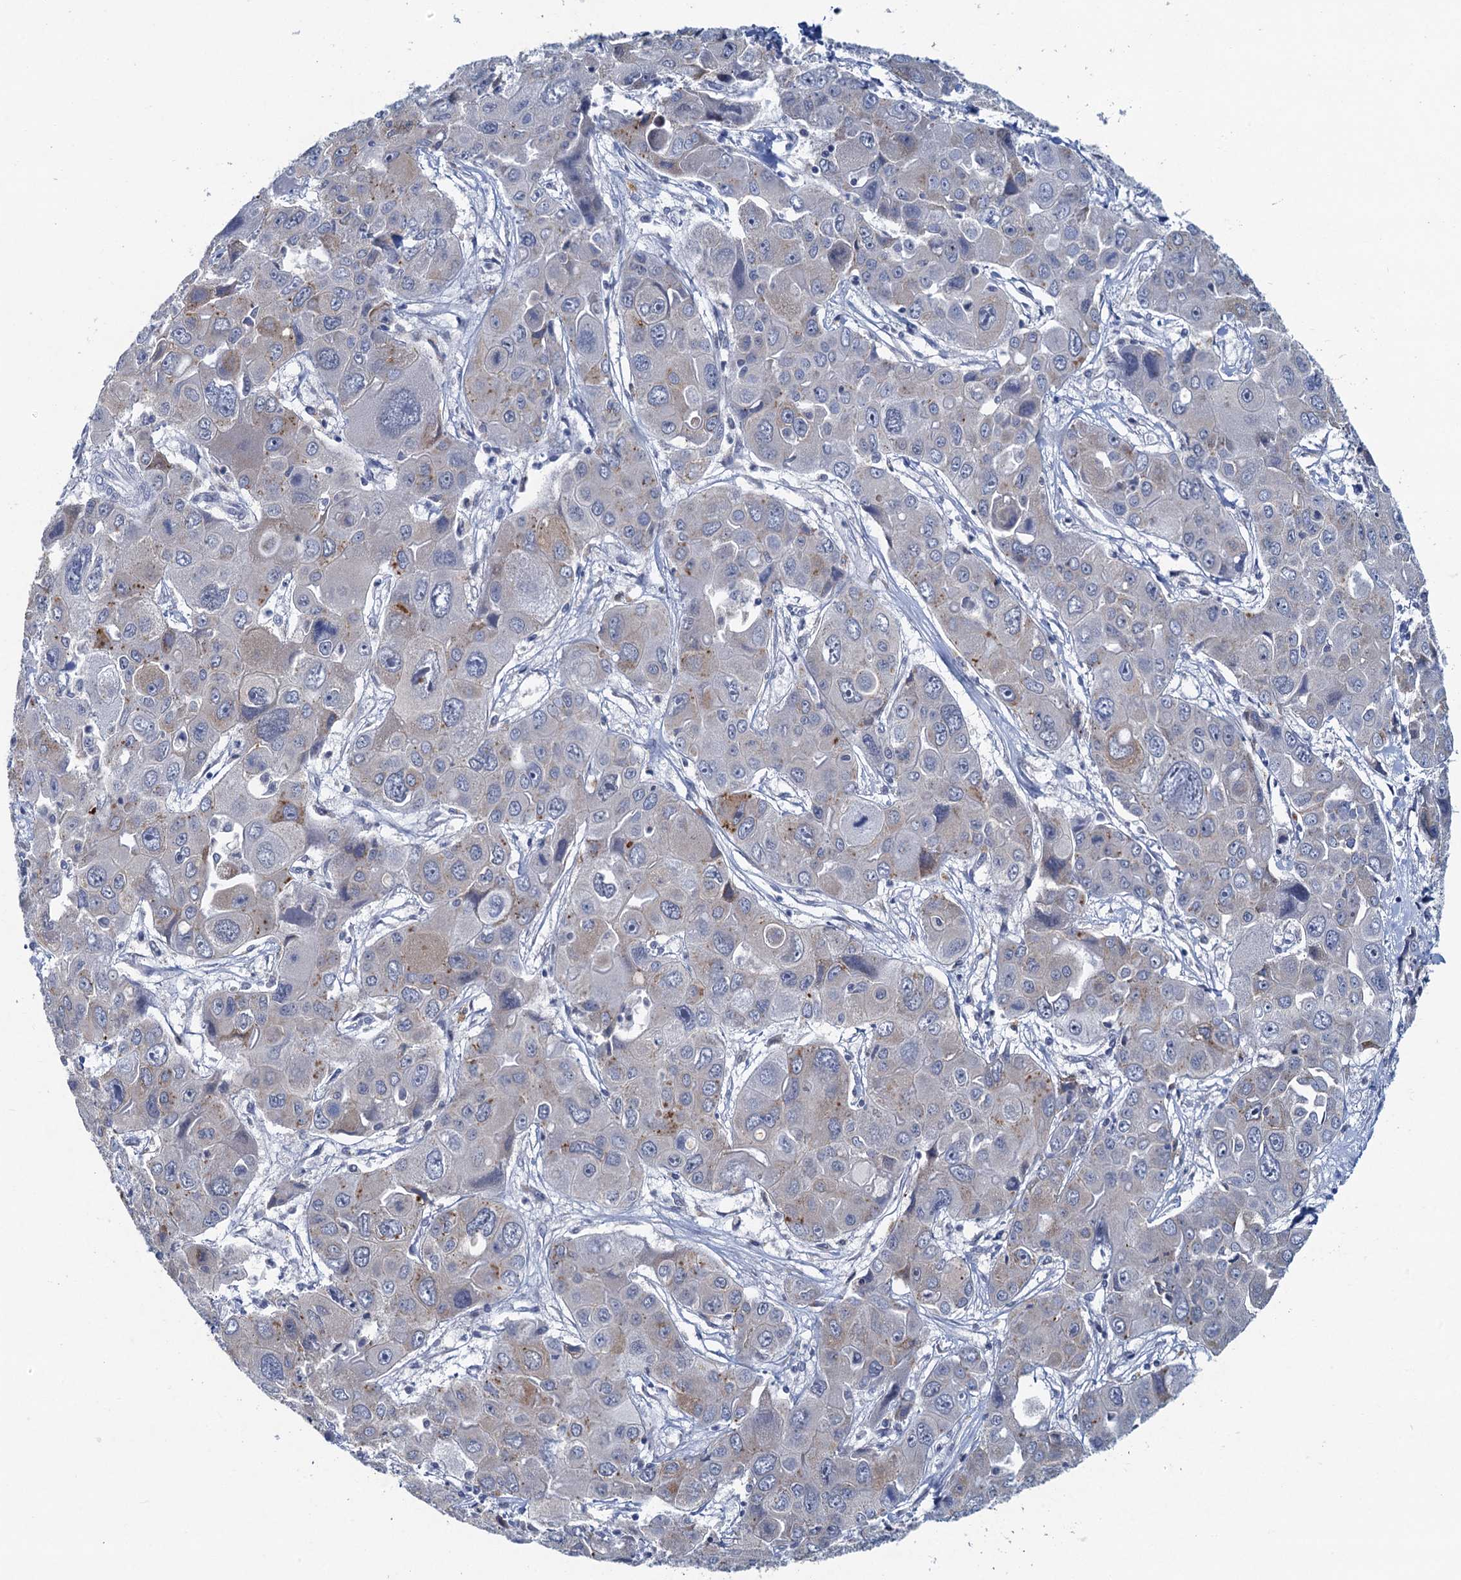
{"staining": {"intensity": "negative", "quantity": "none", "location": "none"}, "tissue": "liver cancer", "cell_type": "Tumor cells", "image_type": "cancer", "snomed": [{"axis": "morphology", "description": "Cholangiocarcinoma"}, {"axis": "topography", "description": "Liver"}], "caption": "Immunohistochemistry histopathology image of liver cholangiocarcinoma stained for a protein (brown), which reveals no expression in tumor cells.", "gene": "HAPSTR1", "patient": {"sex": "male", "age": 67}}